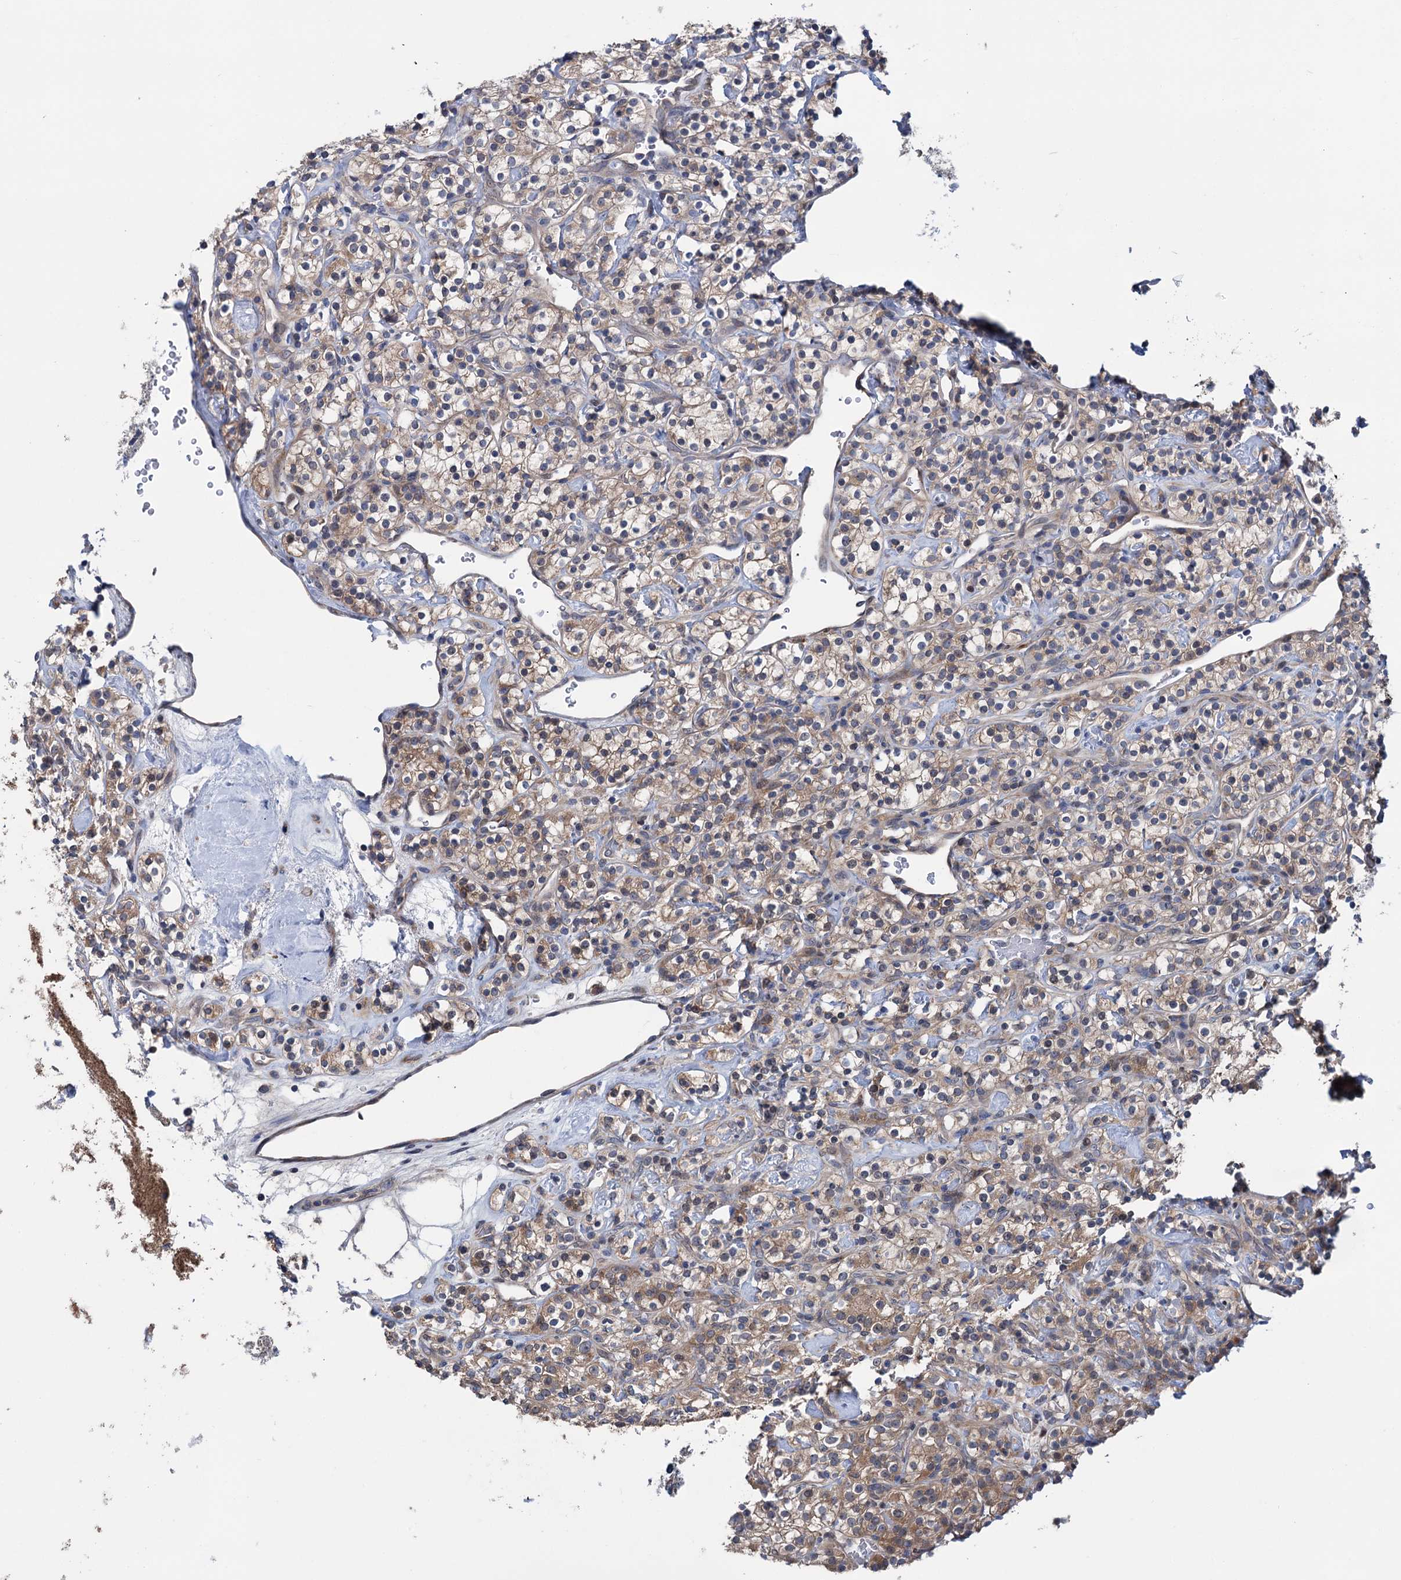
{"staining": {"intensity": "weak", "quantity": ">75%", "location": "cytoplasmic/membranous"}, "tissue": "renal cancer", "cell_type": "Tumor cells", "image_type": "cancer", "snomed": [{"axis": "morphology", "description": "Adenocarcinoma, NOS"}, {"axis": "topography", "description": "Kidney"}], "caption": "Immunohistochemical staining of human renal adenocarcinoma reveals low levels of weak cytoplasmic/membranous protein staining in approximately >75% of tumor cells. The protein of interest is stained brown, and the nuclei are stained in blue (DAB (3,3'-diaminobenzidine) IHC with brightfield microscopy, high magnification).", "gene": "EYA4", "patient": {"sex": "male", "age": 77}}